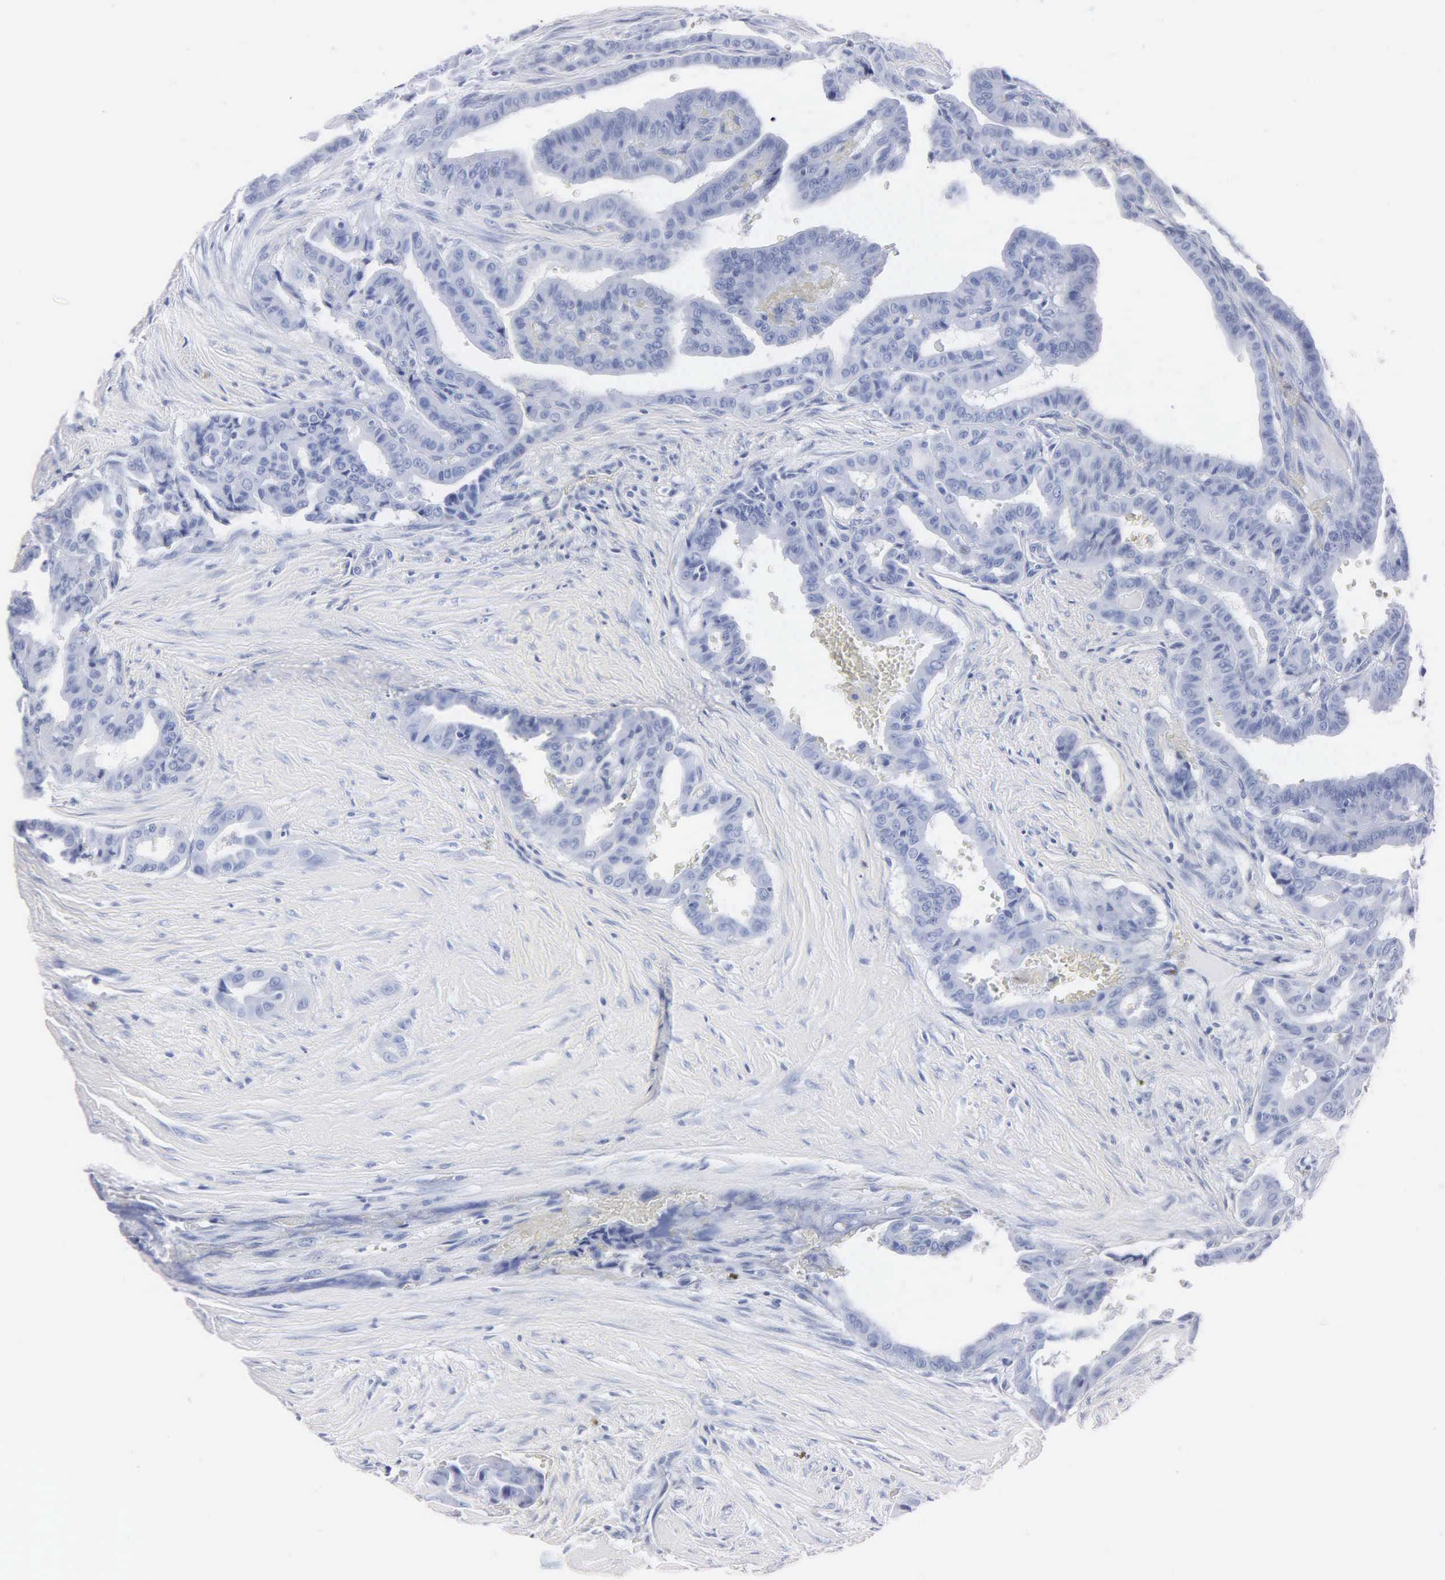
{"staining": {"intensity": "negative", "quantity": "none", "location": "none"}, "tissue": "thyroid cancer", "cell_type": "Tumor cells", "image_type": "cancer", "snomed": [{"axis": "morphology", "description": "Papillary adenocarcinoma, NOS"}, {"axis": "topography", "description": "Thyroid gland"}], "caption": "This is an immunohistochemistry image of human thyroid papillary adenocarcinoma. There is no positivity in tumor cells.", "gene": "MB", "patient": {"sex": "male", "age": 87}}